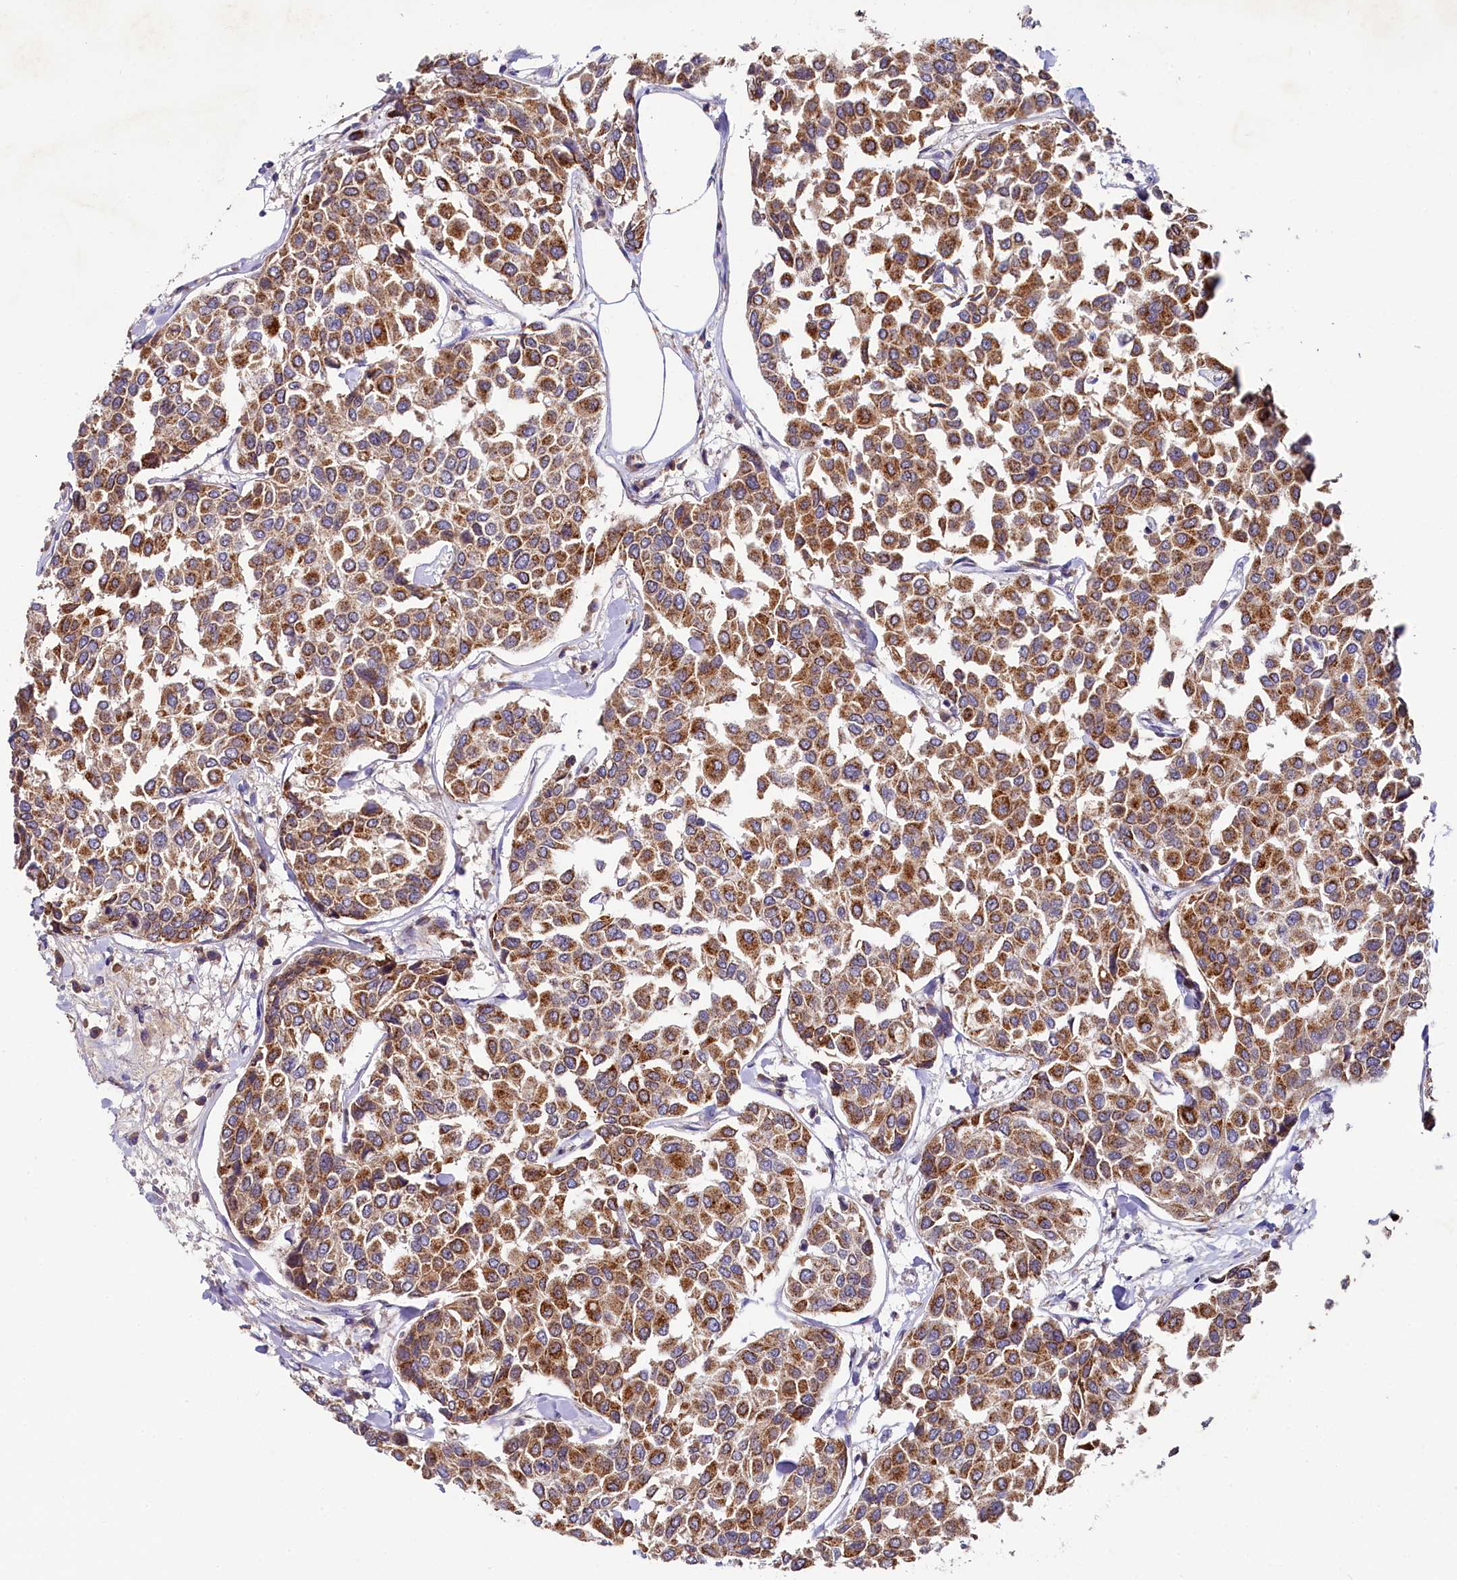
{"staining": {"intensity": "moderate", "quantity": ">75%", "location": "cytoplasmic/membranous"}, "tissue": "breast cancer", "cell_type": "Tumor cells", "image_type": "cancer", "snomed": [{"axis": "morphology", "description": "Duct carcinoma"}, {"axis": "topography", "description": "Breast"}], "caption": "The immunohistochemical stain labels moderate cytoplasmic/membranous staining in tumor cells of breast cancer tissue. The staining was performed using DAB (3,3'-diaminobenzidine) to visualize the protein expression in brown, while the nuclei were stained in blue with hematoxylin (Magnification: 20x).", "gene": "SPINK9", "patient": {"sex": "female", "age": 55}}